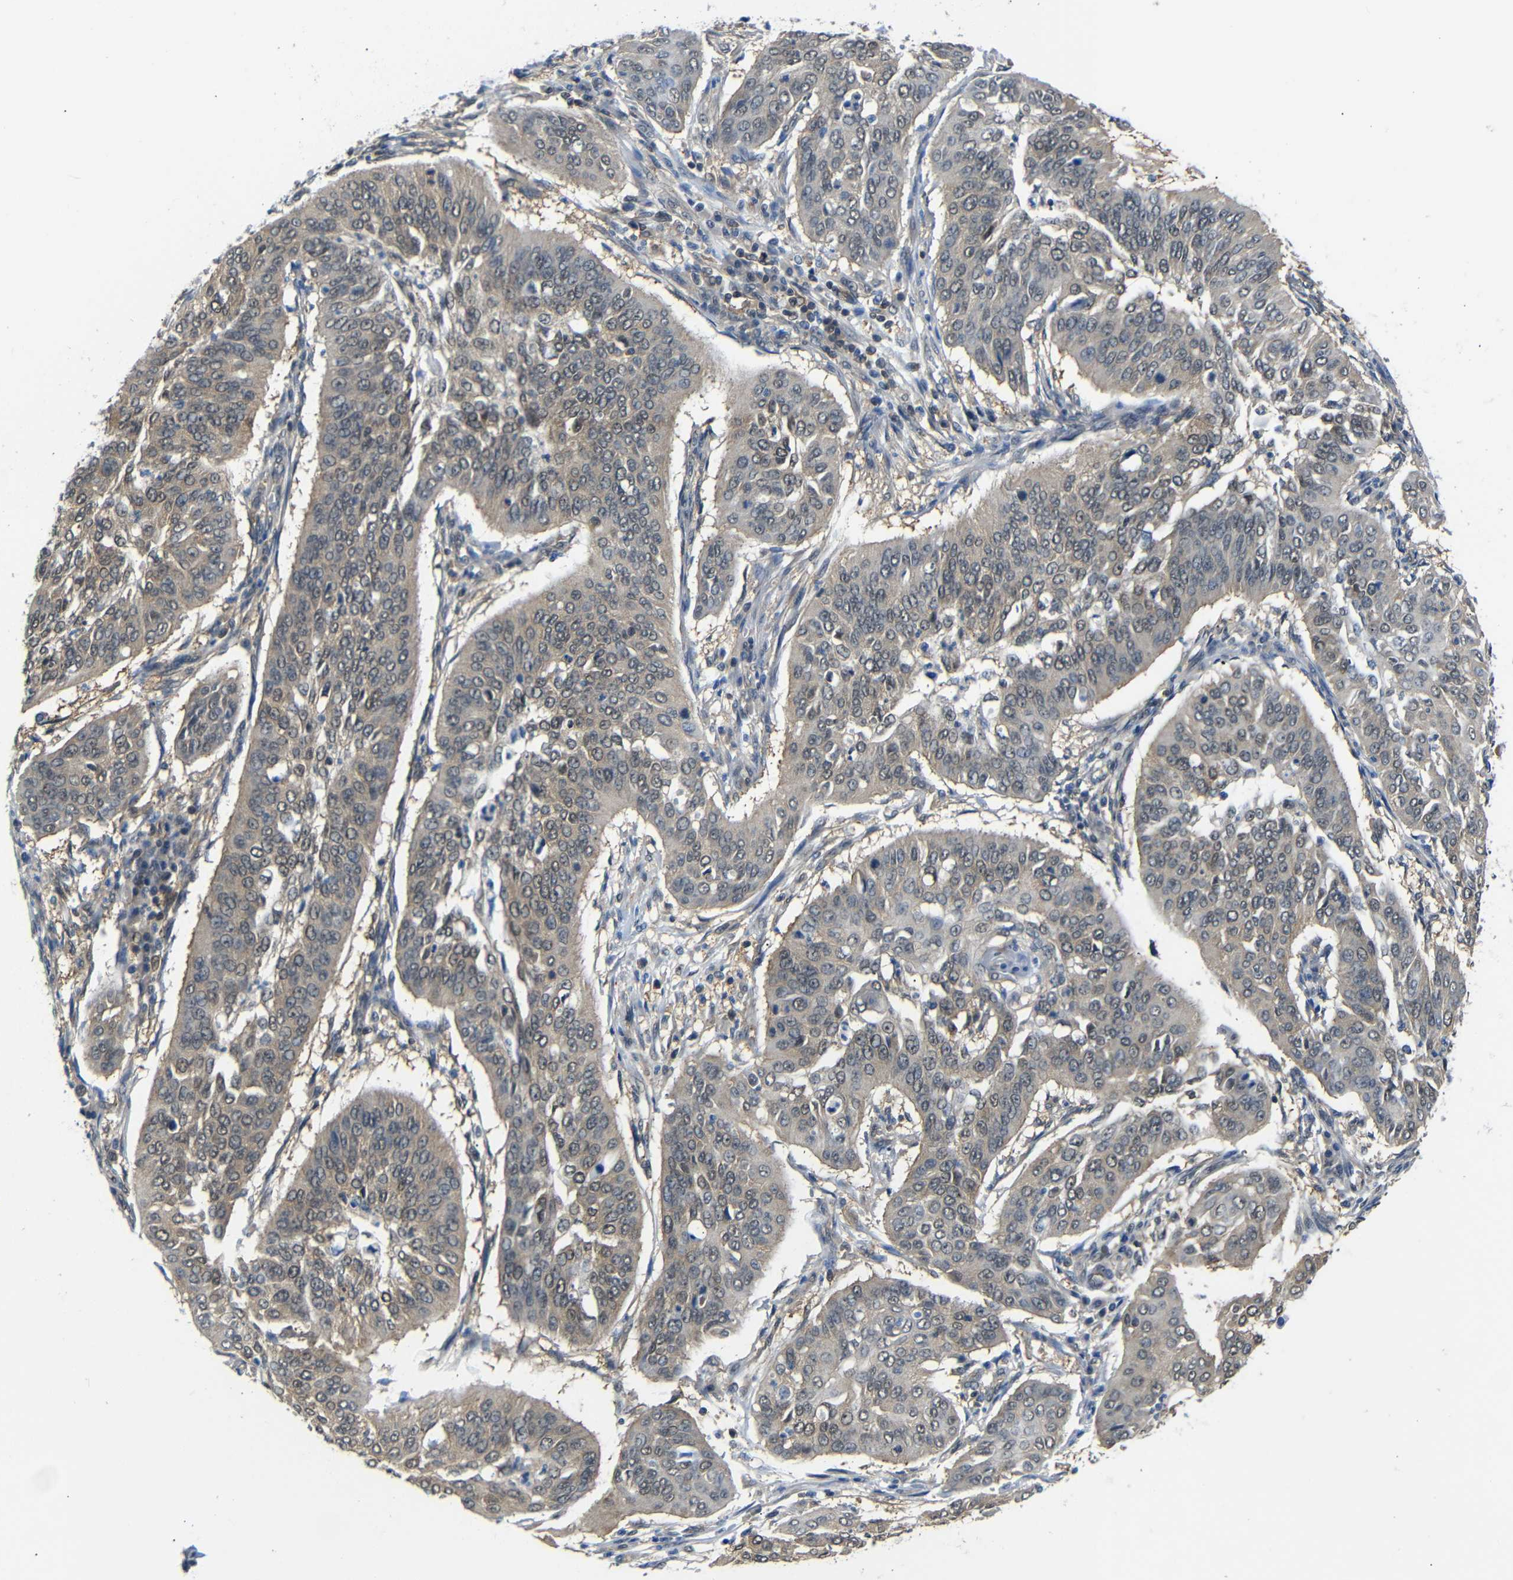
{"staining": {"intensity": "weak", "quantity": "25%-75%", "location": "cytoplasmic/membranous"}, "tissue": "cervical cancer", "cell_type": "Tumor cells", "image_type": "cancer", "snomed": [{"axis": "morphology", "description": "Normal tissue, NOS"}, {"axis": "morphology", "description": "Squamous cell carcinoma, NOS"}, {"axis": "topography", "description": "Cervix"}], "caption": "Cervical squamous cell carcinoma stained with a protein marker shows weak staining in tumor cells.", "gene": "UBXN1", "patient": {"sex": "female", "age": 39}}